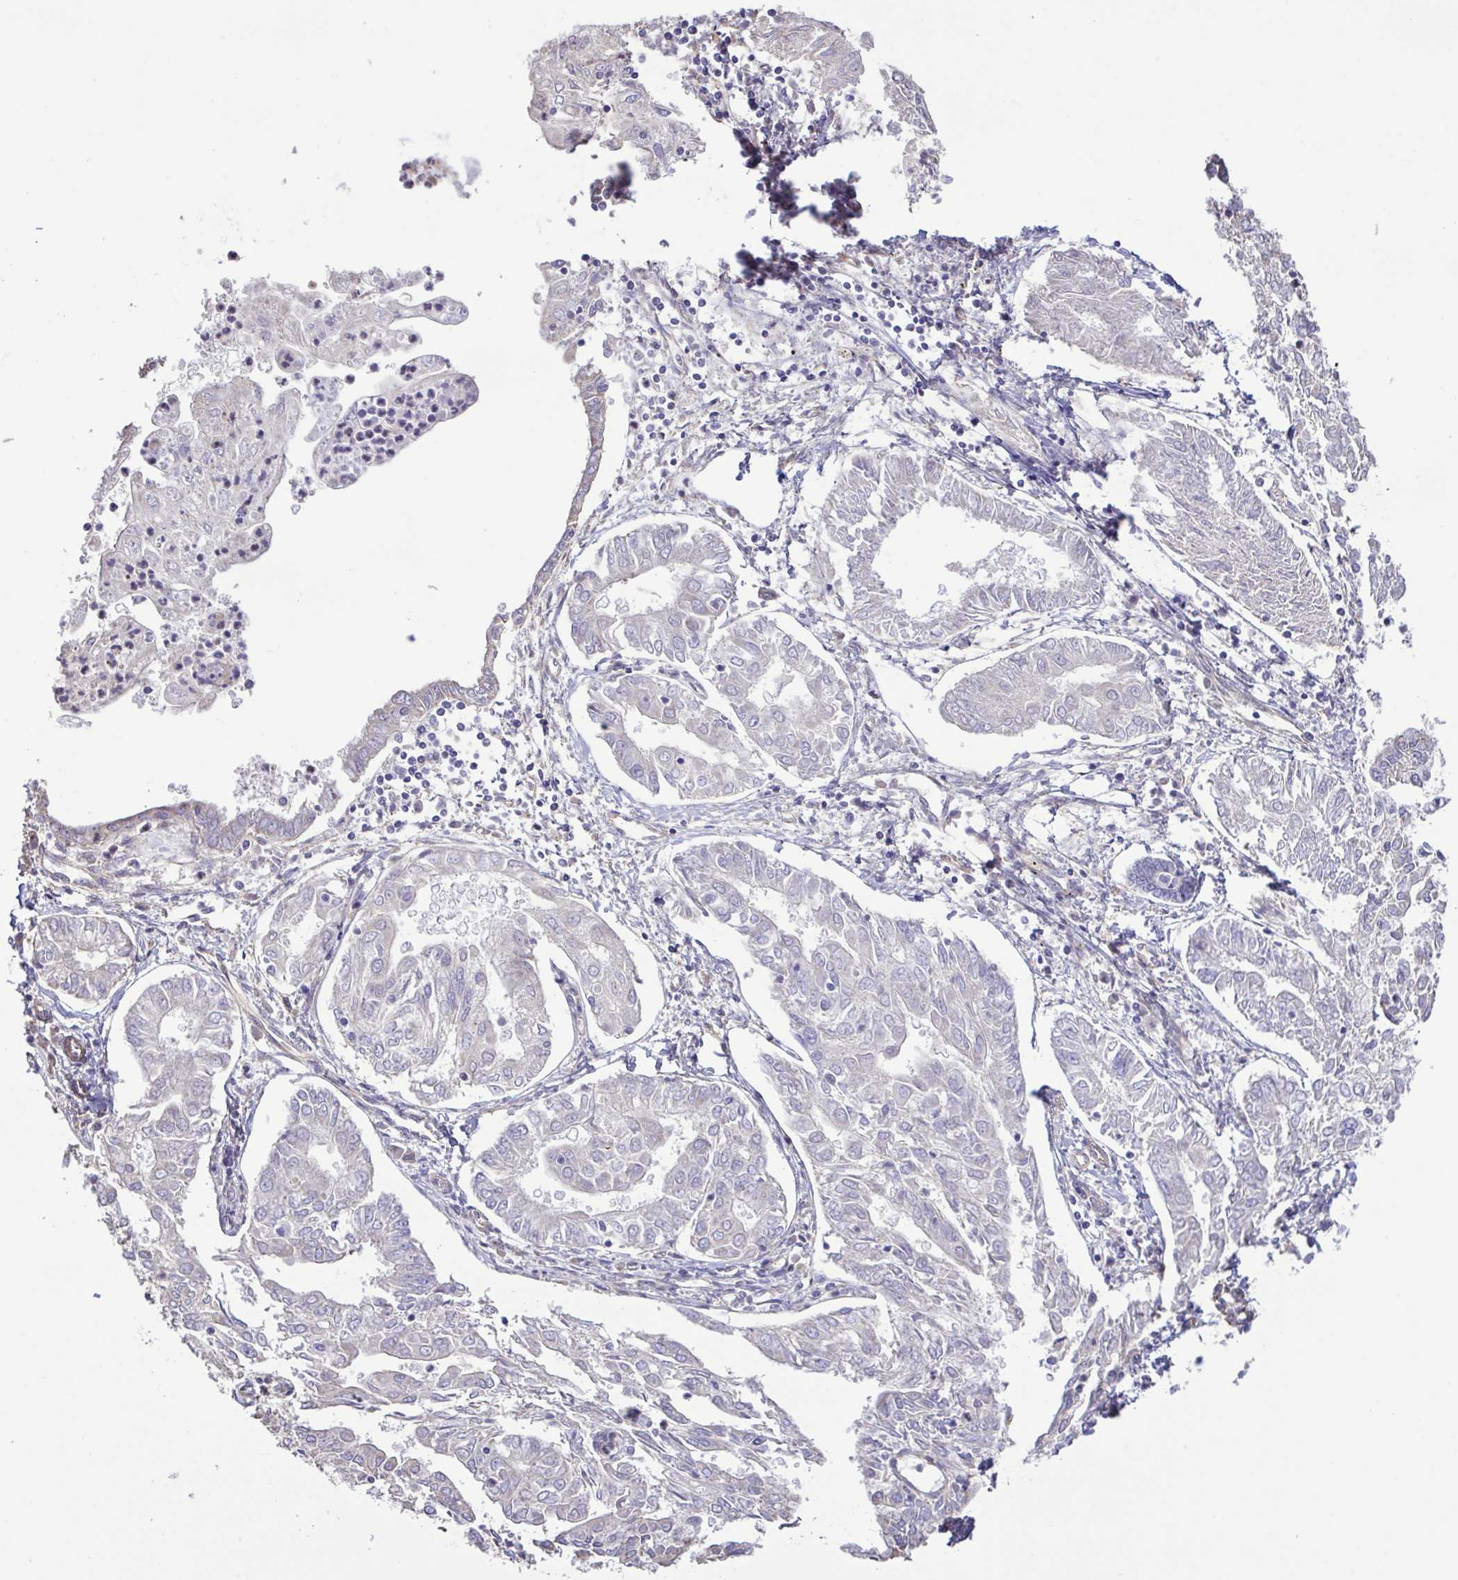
{"staining": {"intensity": "negative", "quantity": "none", "location": "none"}, "tissue": "endometrial cancer", "cell_type": "Tumor cells", "image_type": "cancer", "snomed": [{"axis": "morphology", "description": "Adenocarcinoma, NOS"}, {"axis": "topography", "description": "Endometrium"}], "caption": "A high-resolution image shows IHC staining of endometrial adenocarcinoma, which exhibits no significant positivity in tumor cells.", "gene": "FLT1", "patient": {"sex": "female", "age": 68}}